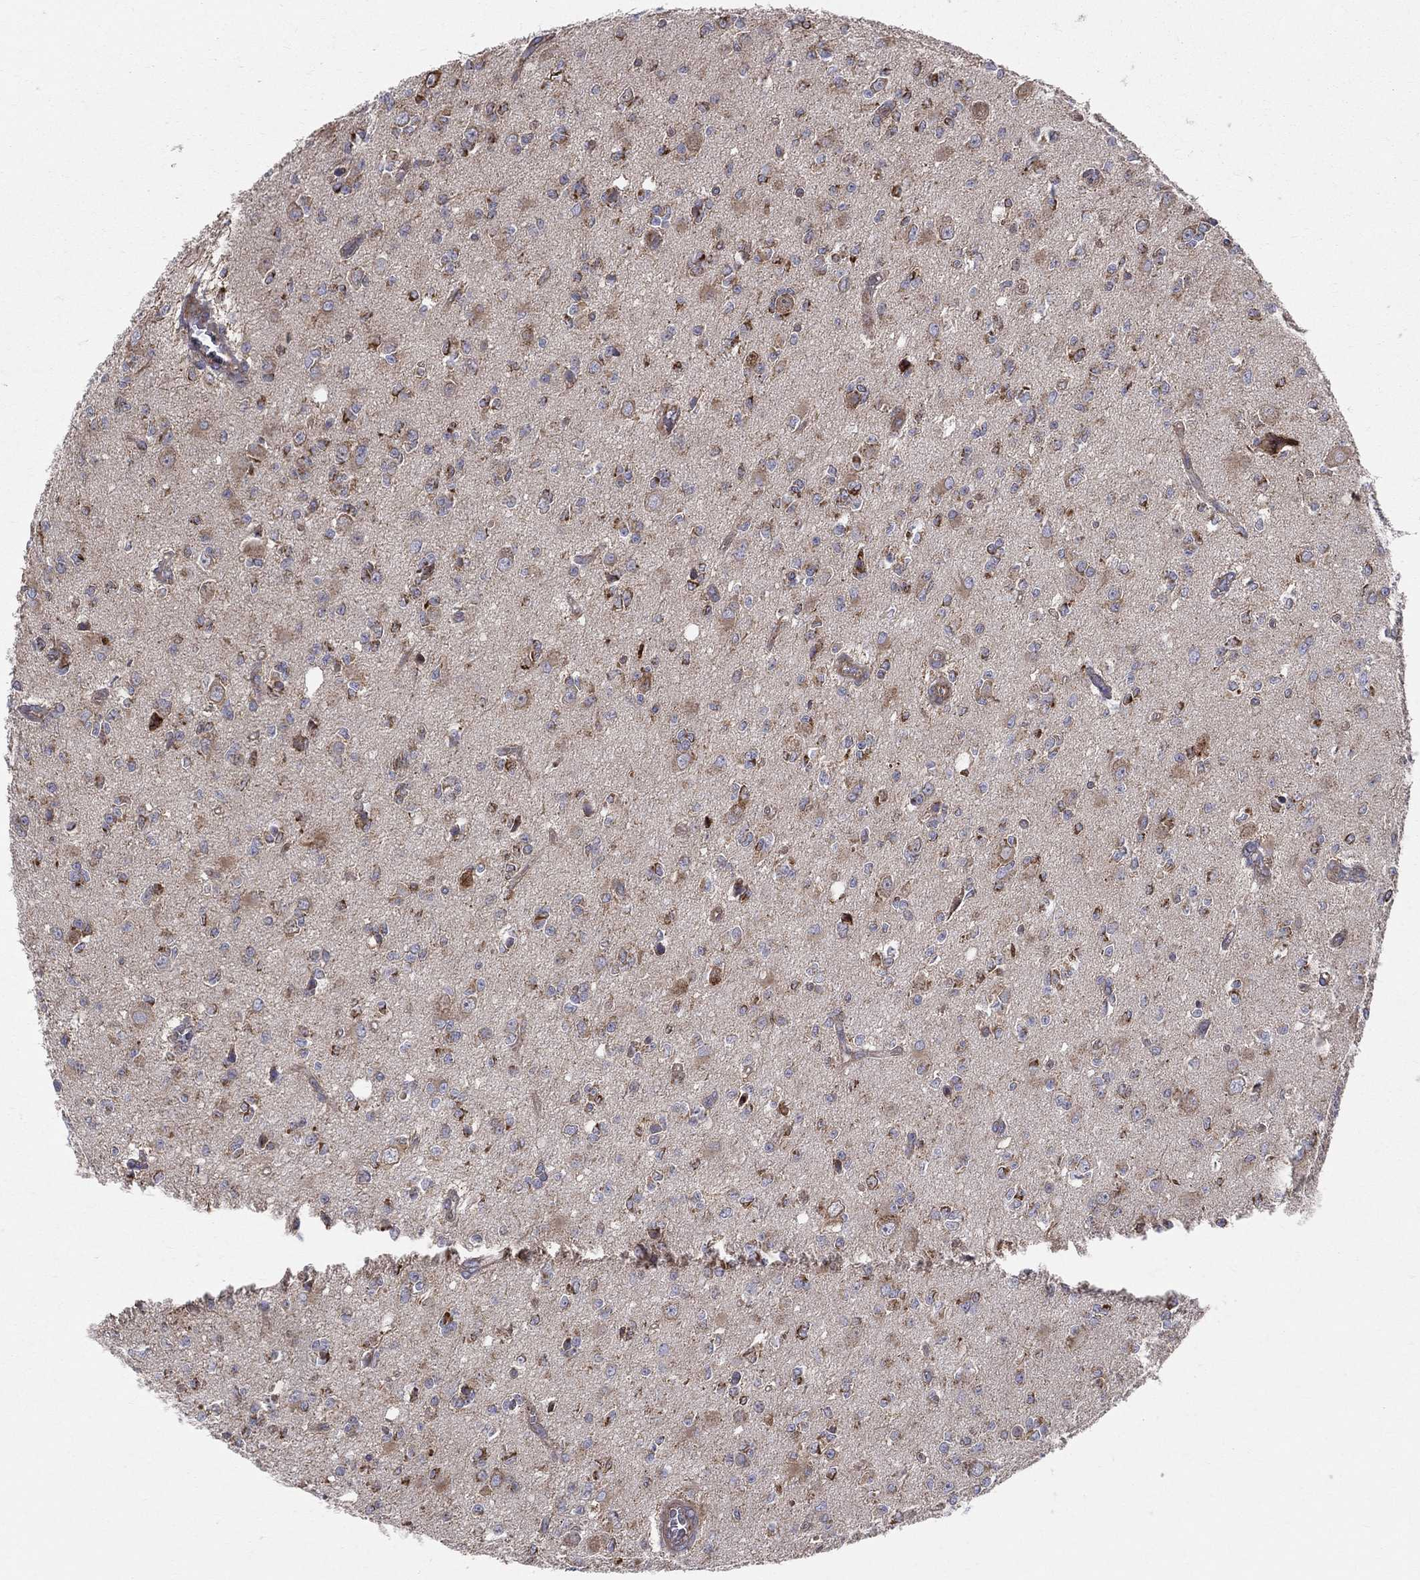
{"staining": {"intensity": "strong", "quantity": "<25%", "location": "cytoplasmic/membranous"}, "tissue": "glioma", "cell_type": "Tumor cells", "image_type": "cancer", "snomed": [{"axis": "morphology", "description": "Glioma, malignant, Low grade"}, {"axis": "topography", "description": "Brain"}], "caption": "Strong cytoplasmic/membranous positivity is seen in approximately <25% of tumor cells in glioma.", "gene": "MIX23", "patient": {"sex": "female", "age": 45}}